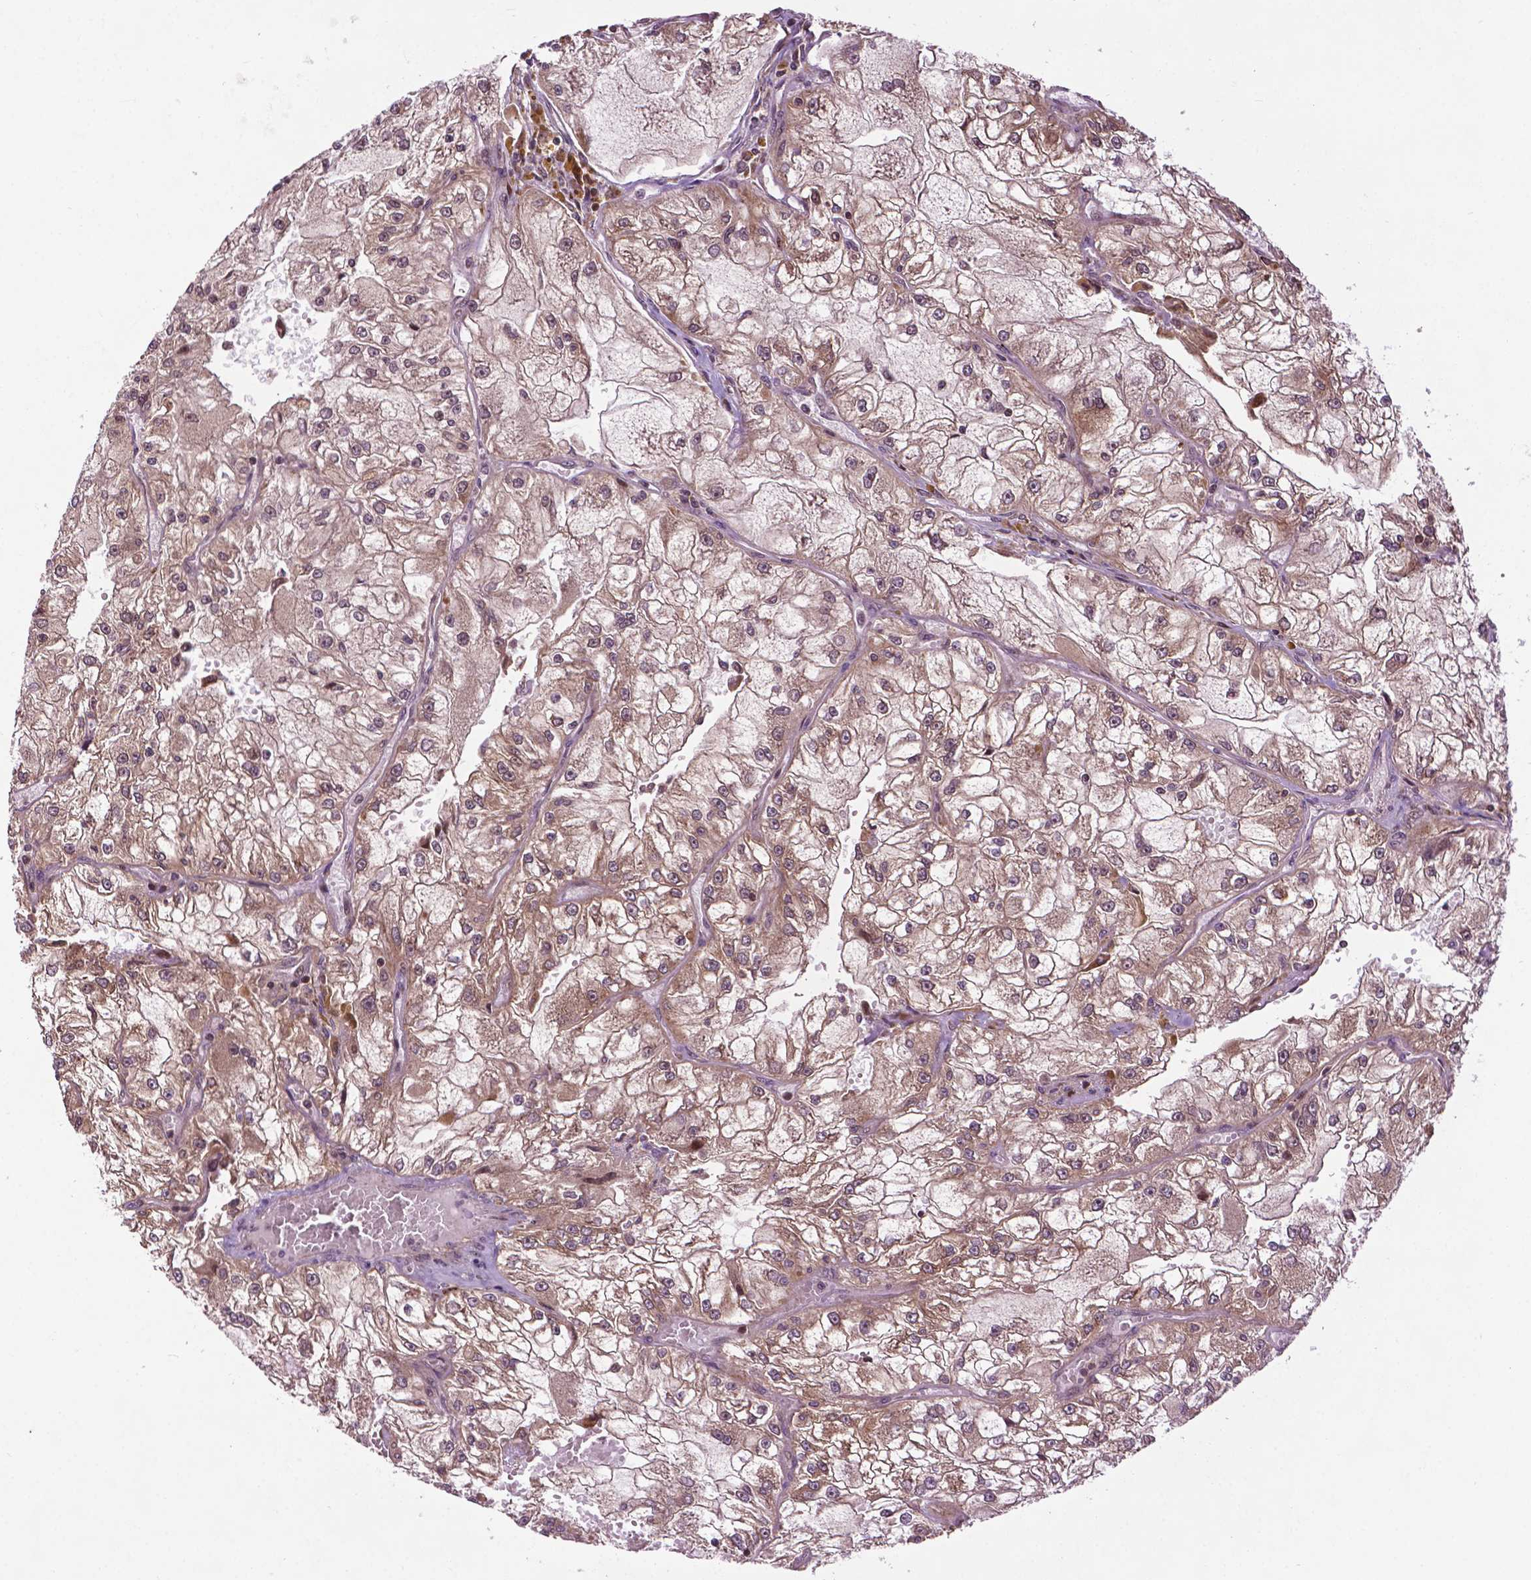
{"staining": {"intensity": "weak", "quantity": ">75%", "location": "cytoplasmic/membranous"}, "tissue": "renal cancer", "cell_type": "Tumor cells", "image_type": "cancer", "snomed": [{"axis": "morphology", "description": "Adenocarcinoma, NOS"}, {"axis": "topography", "description": "Kidney"}], "caption": "Immunohistochemistry micrograph of renal cancer stained for a protein (brown), which shows low levels of weak cytoplasmic/membranous expression in about >75% of tumor cells.", "gene": "TMX2", "patient": {"sex": "female", "age": 72}}